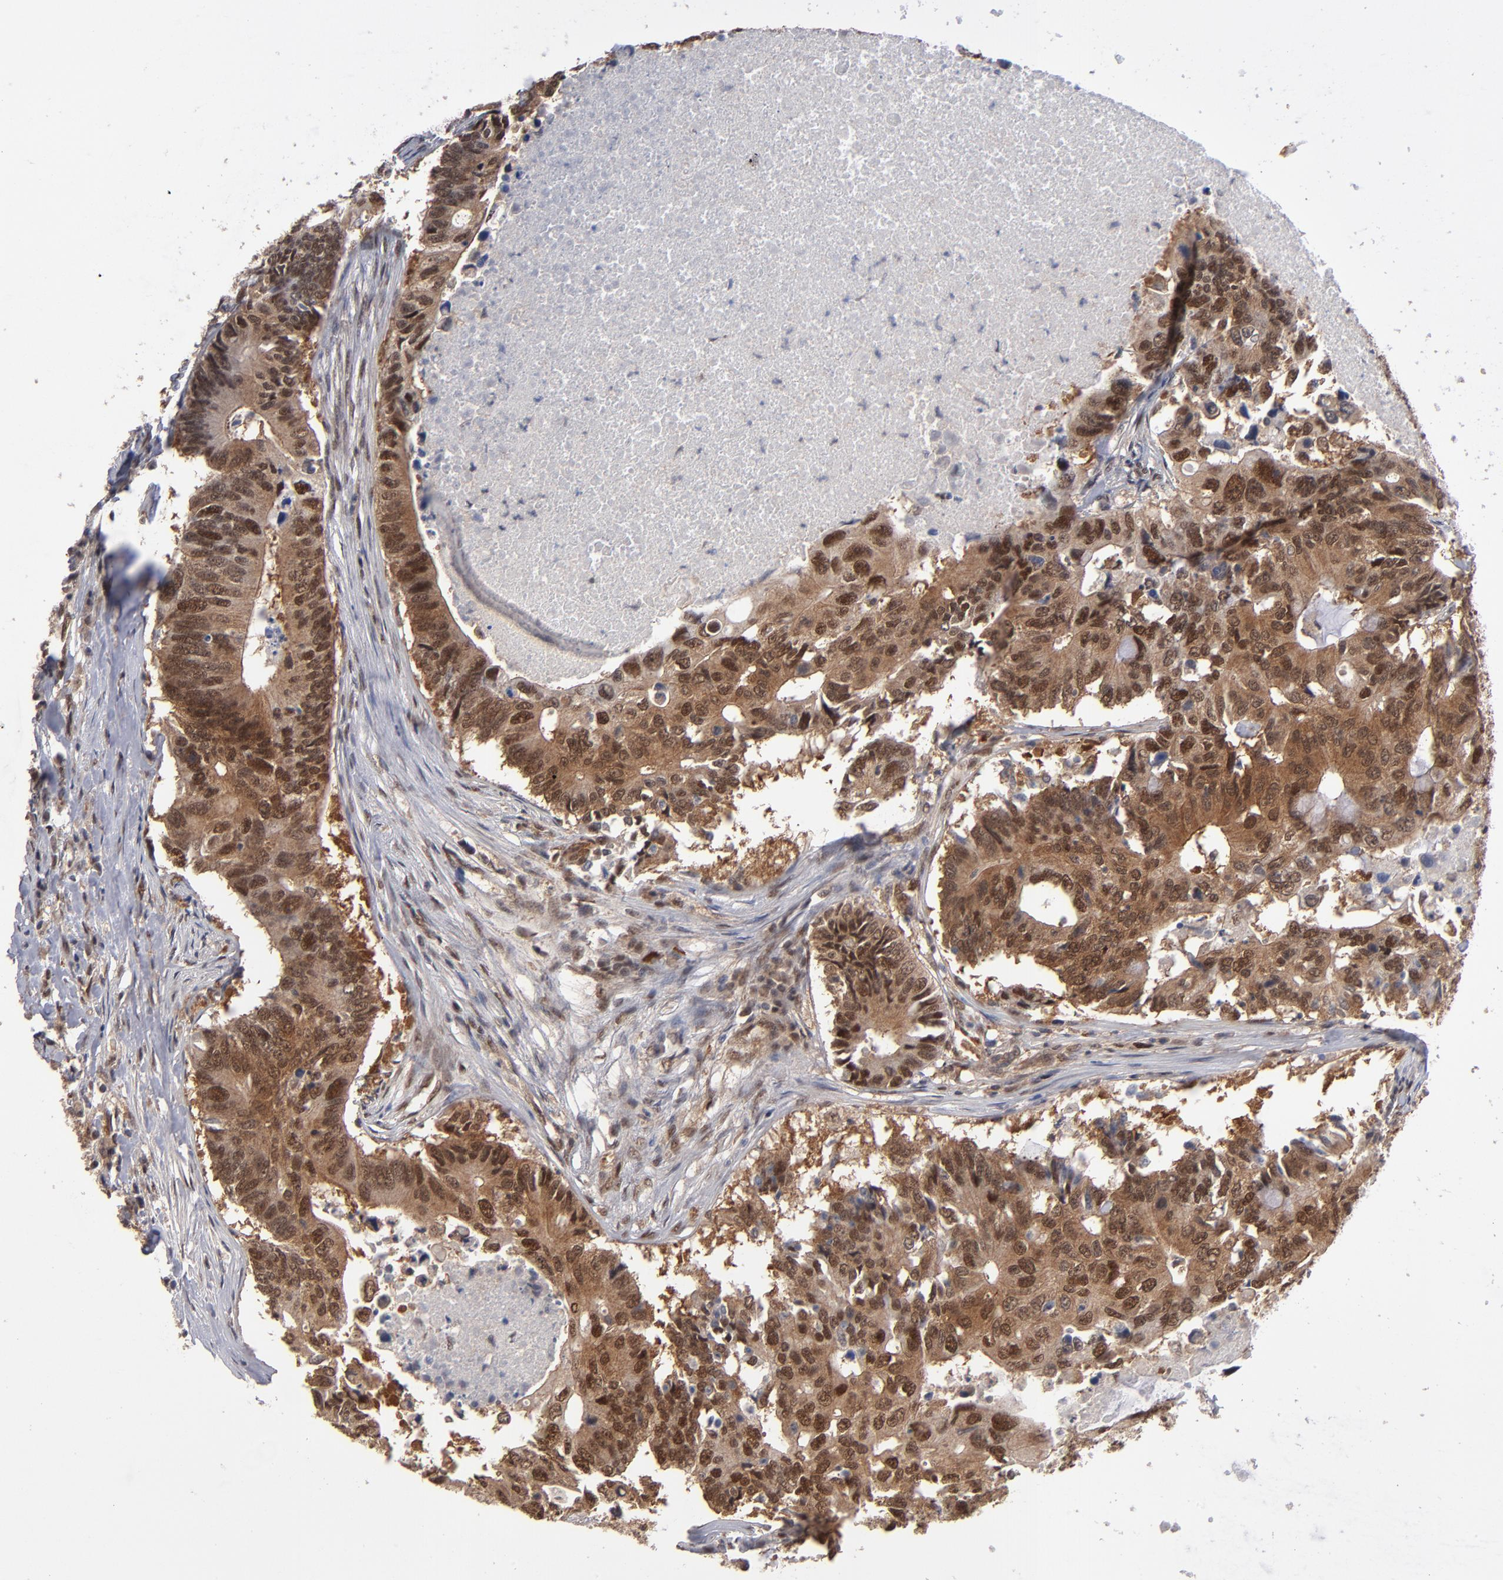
{"staining": {"intensity": "moderate", "quantity": ">75%", "location": "cytoplasmic/membranous,nuclear"}, "tissue": "colorectal cancer", "cell_type": "Tumor cells", "image_type": "cancer", "snomed": [{"axis": "morphology", "description": "Adenocarcinoma, NOS"}, {"axis": "topography", "description": "Colon"}], "caption": "Protein staining of colorectal cancer tissue demonstrates moderate cytoplasmic/membranous and nuclear staining in about >75% of tumor cells. The protein is stained brown, and the nuclei are stained in blue (DAB IHC with brightfield microscopy, high magnification).", "gene": "HUWE1", "patient": {"sex": "male", "age": 71}}